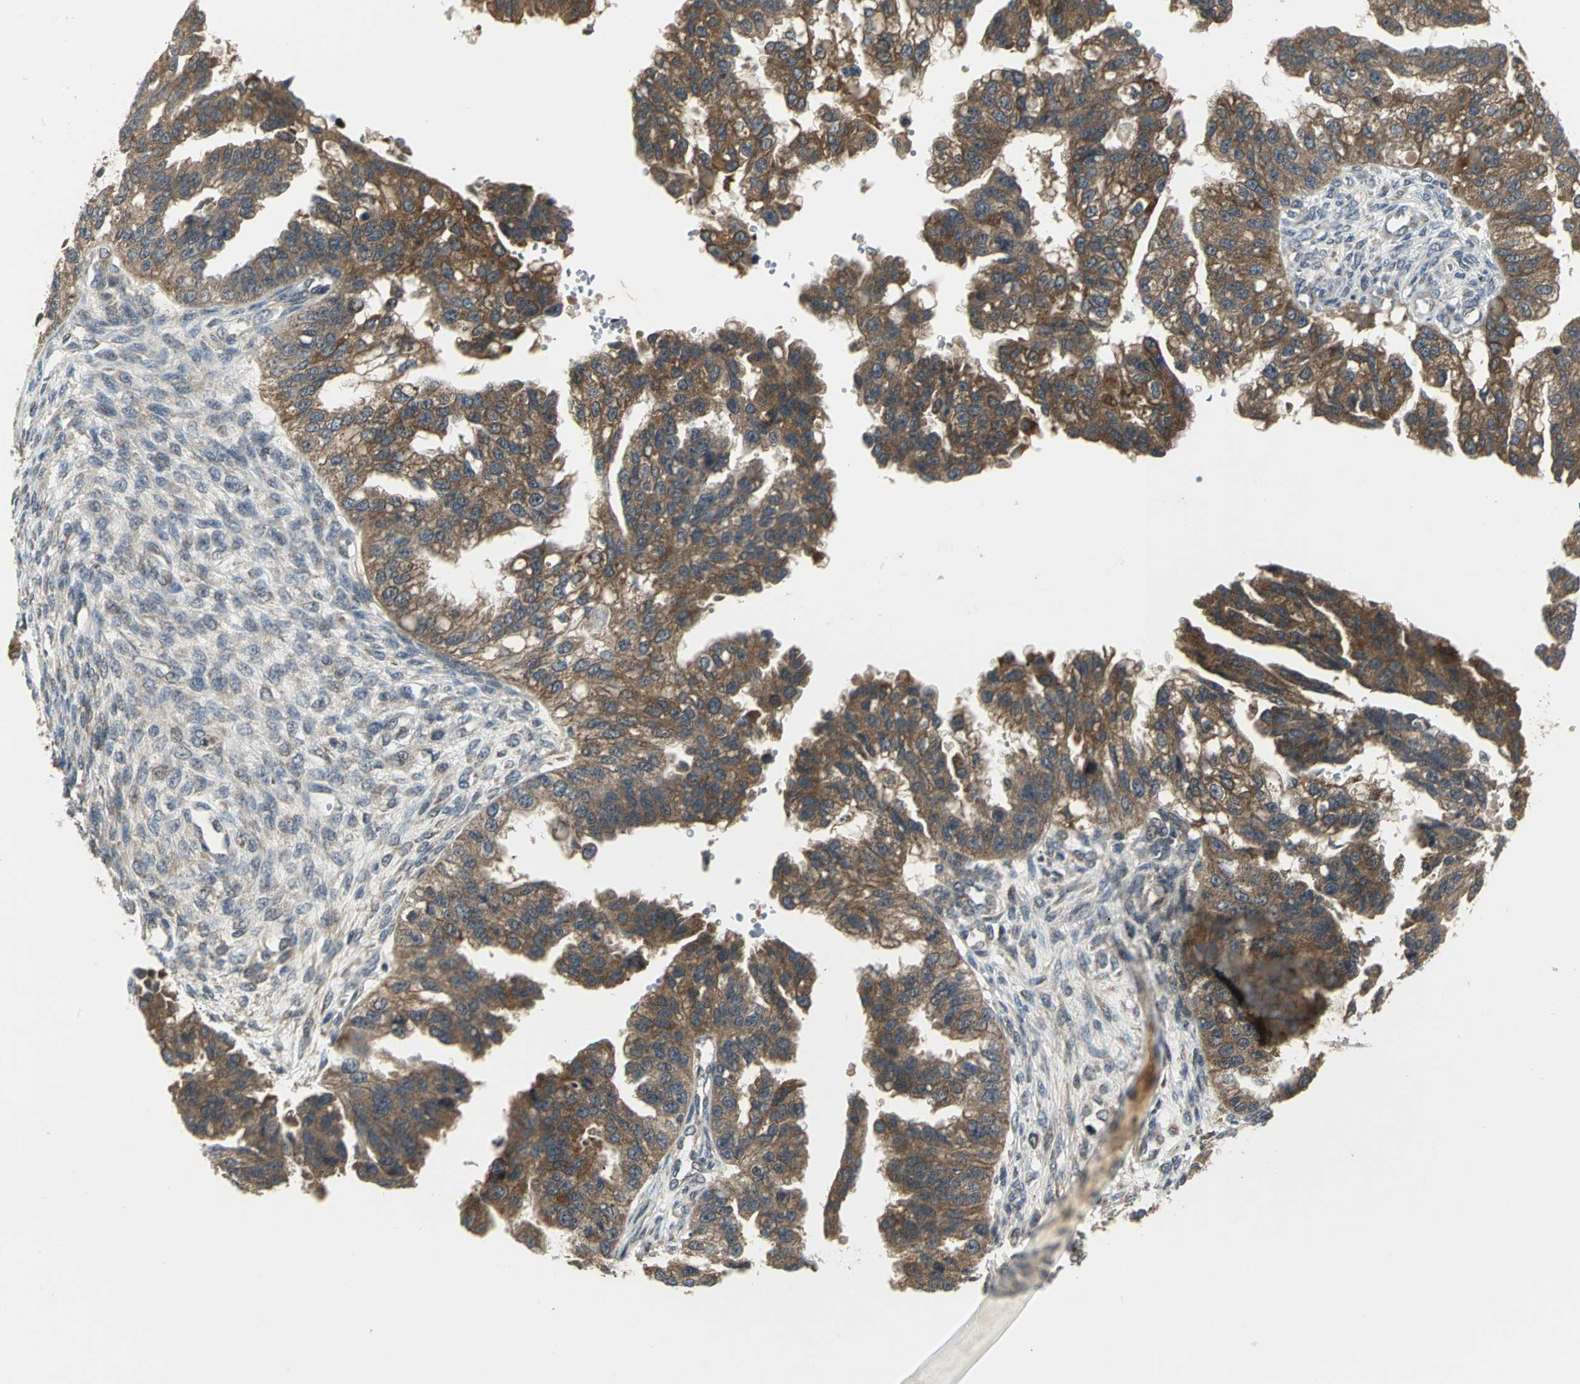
{"staining": {"intensity": "strong", "quantity": ">75%", "location": "cytoplasmic/membranous"}, "tissue": "ovarian cancer", "cell_type": "Tumor cells", "image_type": "cancer", "snomed": [{"axis": "morphology", "description": "Cystadenocarcinoma, serous, NOS"}, {"axis": "topography", "description": "Ovary"}], "caption": "Ovarian serous cystadenocarcinoma stained with DAB (3,3'-diaminobenzidine) immunohistochemistry reveals high levels of strong cytoplasmic/membranous expression in about >75% of tumor cells.", "gene": "MAPK8IP3", "patient": {"sex": "female", "age": 58}}